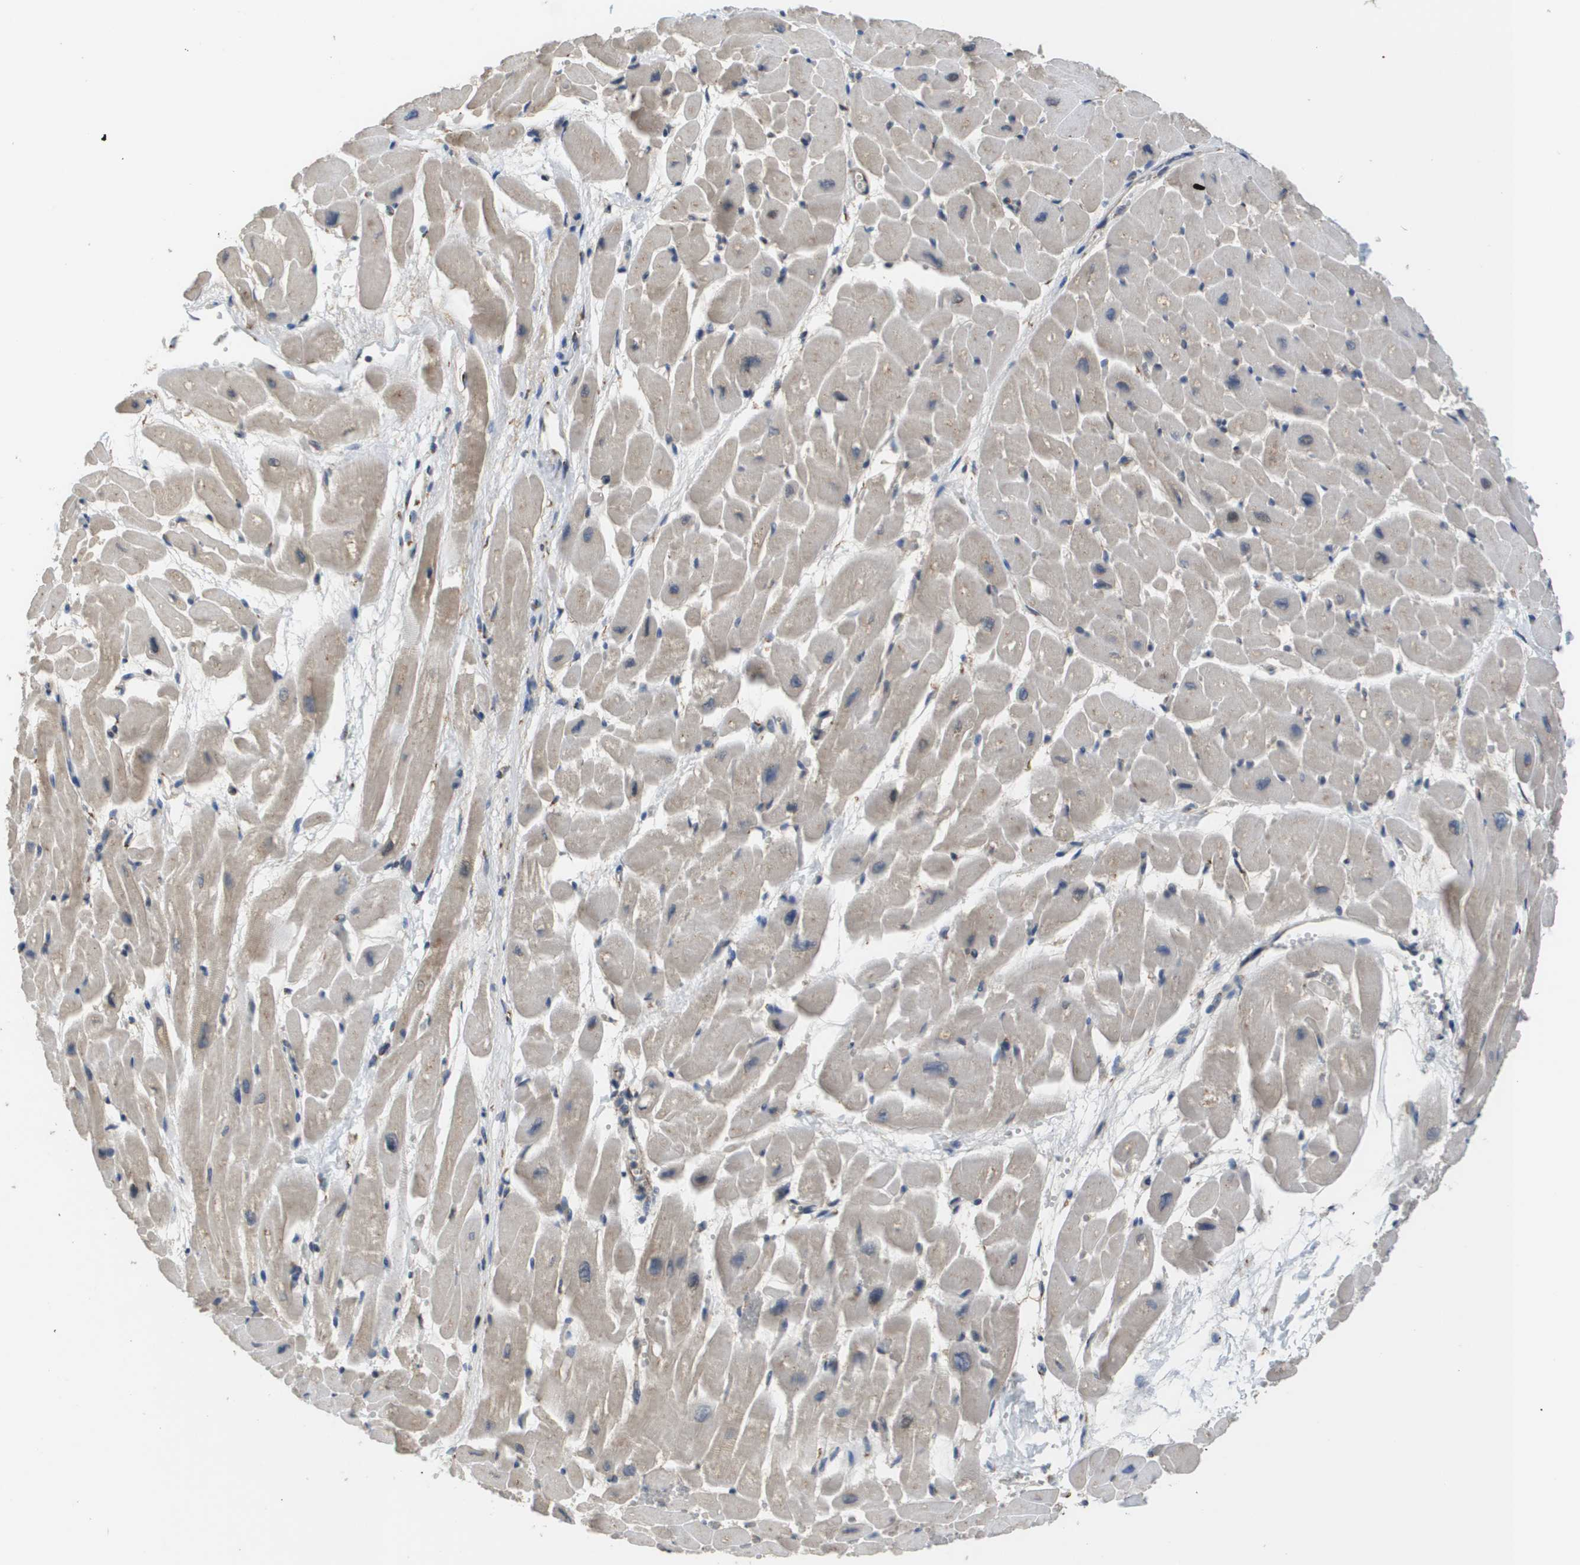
{"staining": {"intensity": "weak", "quantity": "25%-75%", "location": "cytoplasmic/membranous"}, "tissue": "heart muscle", "cell_type": "Cardiomyocytes", "image_type": "normal", "snomed": [{"axis": "morphology", "description": "Normal tissue, NOS"}, {"axis": "topography", "description": "Heart"}], "caption": "About 25%-75% of cardiomyocytes in normal human heart muscle show weak cytoplasmic/membranous protein staining as visualized by brown immunohistochemical staining.", "gene": "PCK1", "patient": {"sex": "male", "age": 45}}